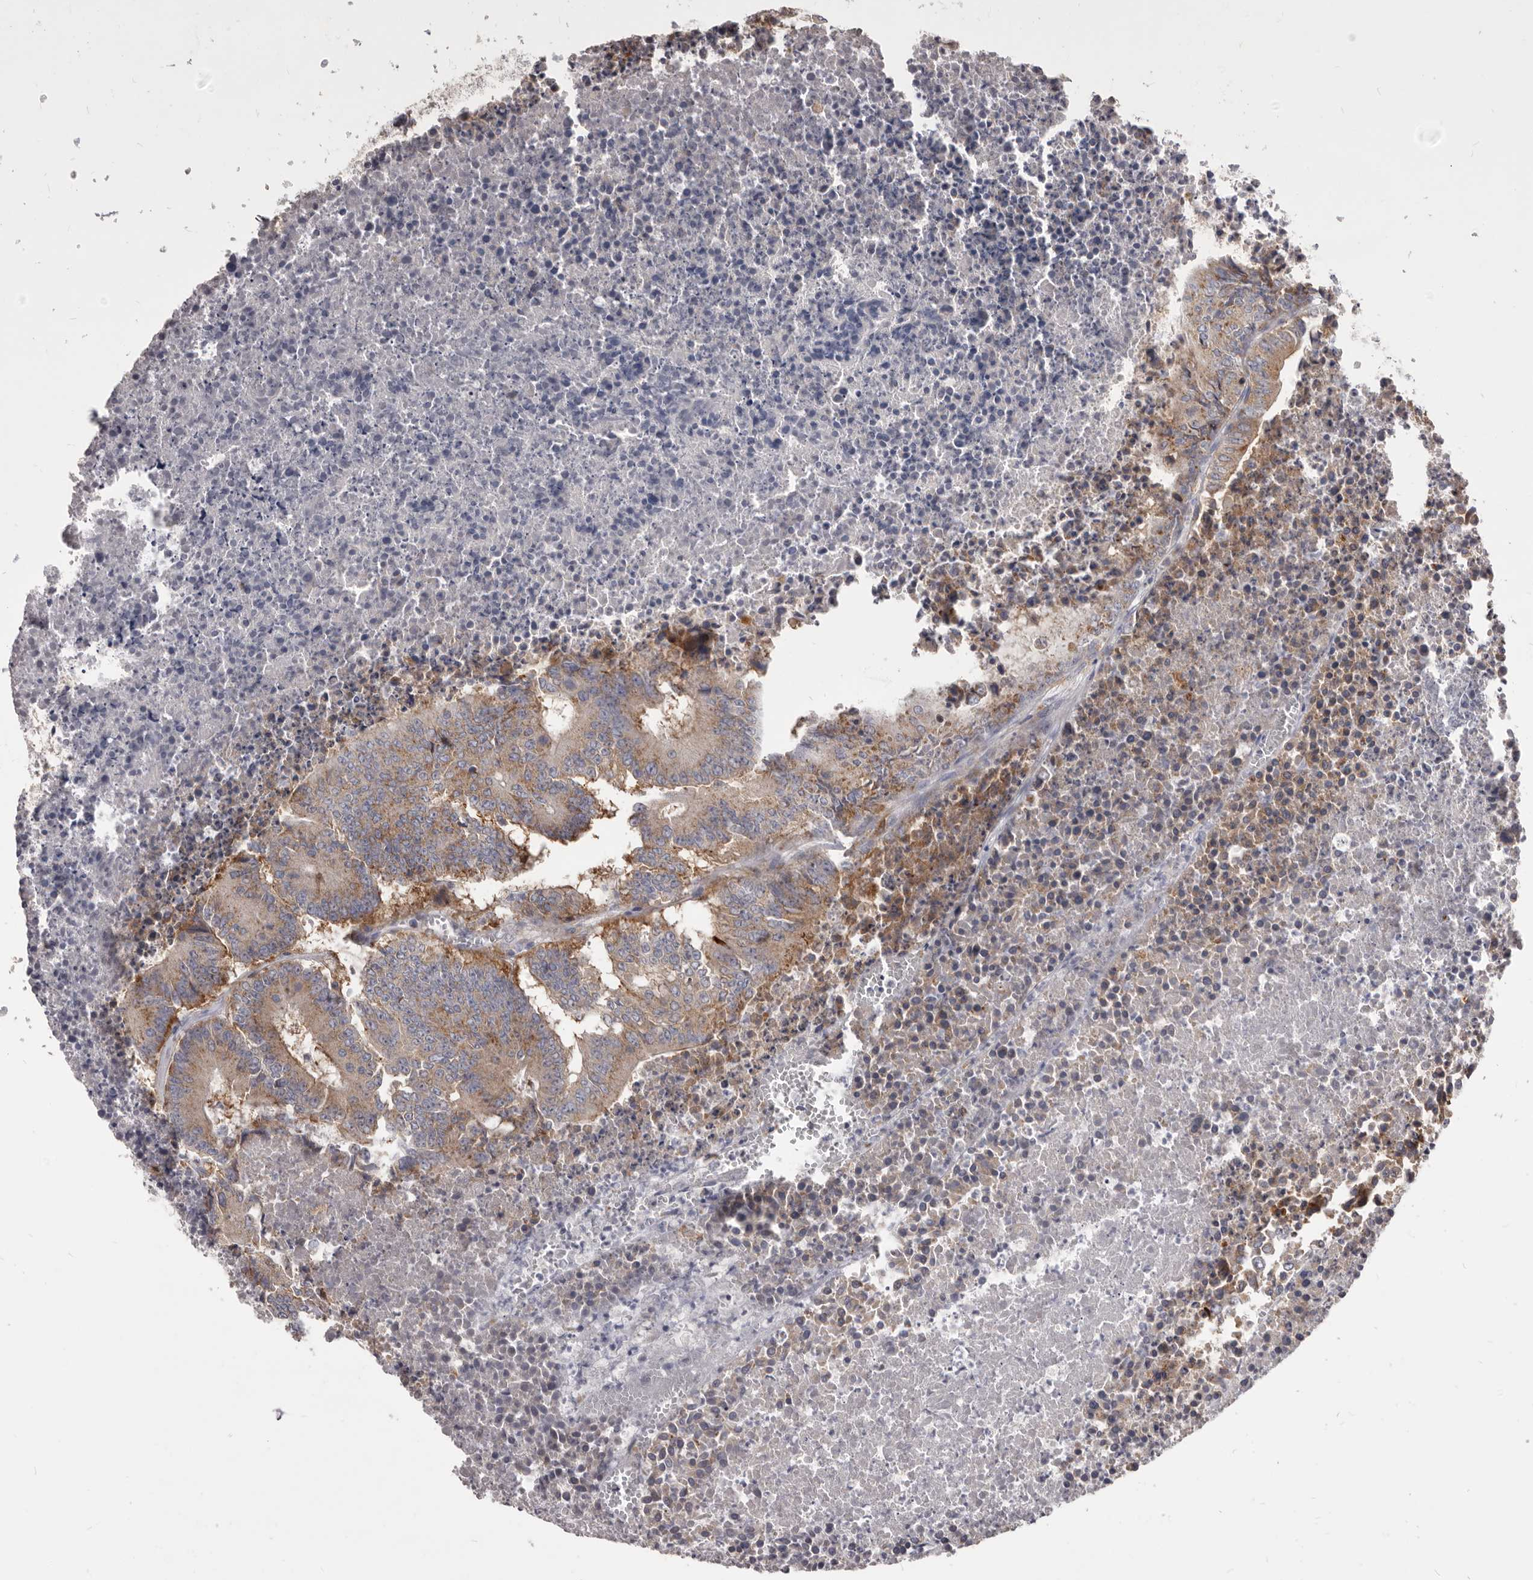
{"staining": {"intensity": "weak", "quantity": "25%-75%", "location": "cytoplasmic/membranous"}, "tissue": "colorectal cancer", "cell_type": "Tumor cells", "image_type": "cancer", "snomed": [{"axis": "morphology", "description": "Adenocarcinoma, NOS"}, {"axis": "topography", "description": "Colon"}], "caption": "A high-resolution histopathology image shows IHC staining of colorectal adenocarcinoma, which shows weak cytoplasmic/membranous expression in about 25%-75% of tumor cells.", "gene": "PI4K2A", "patient": {"sex": "male", "age": 87}}